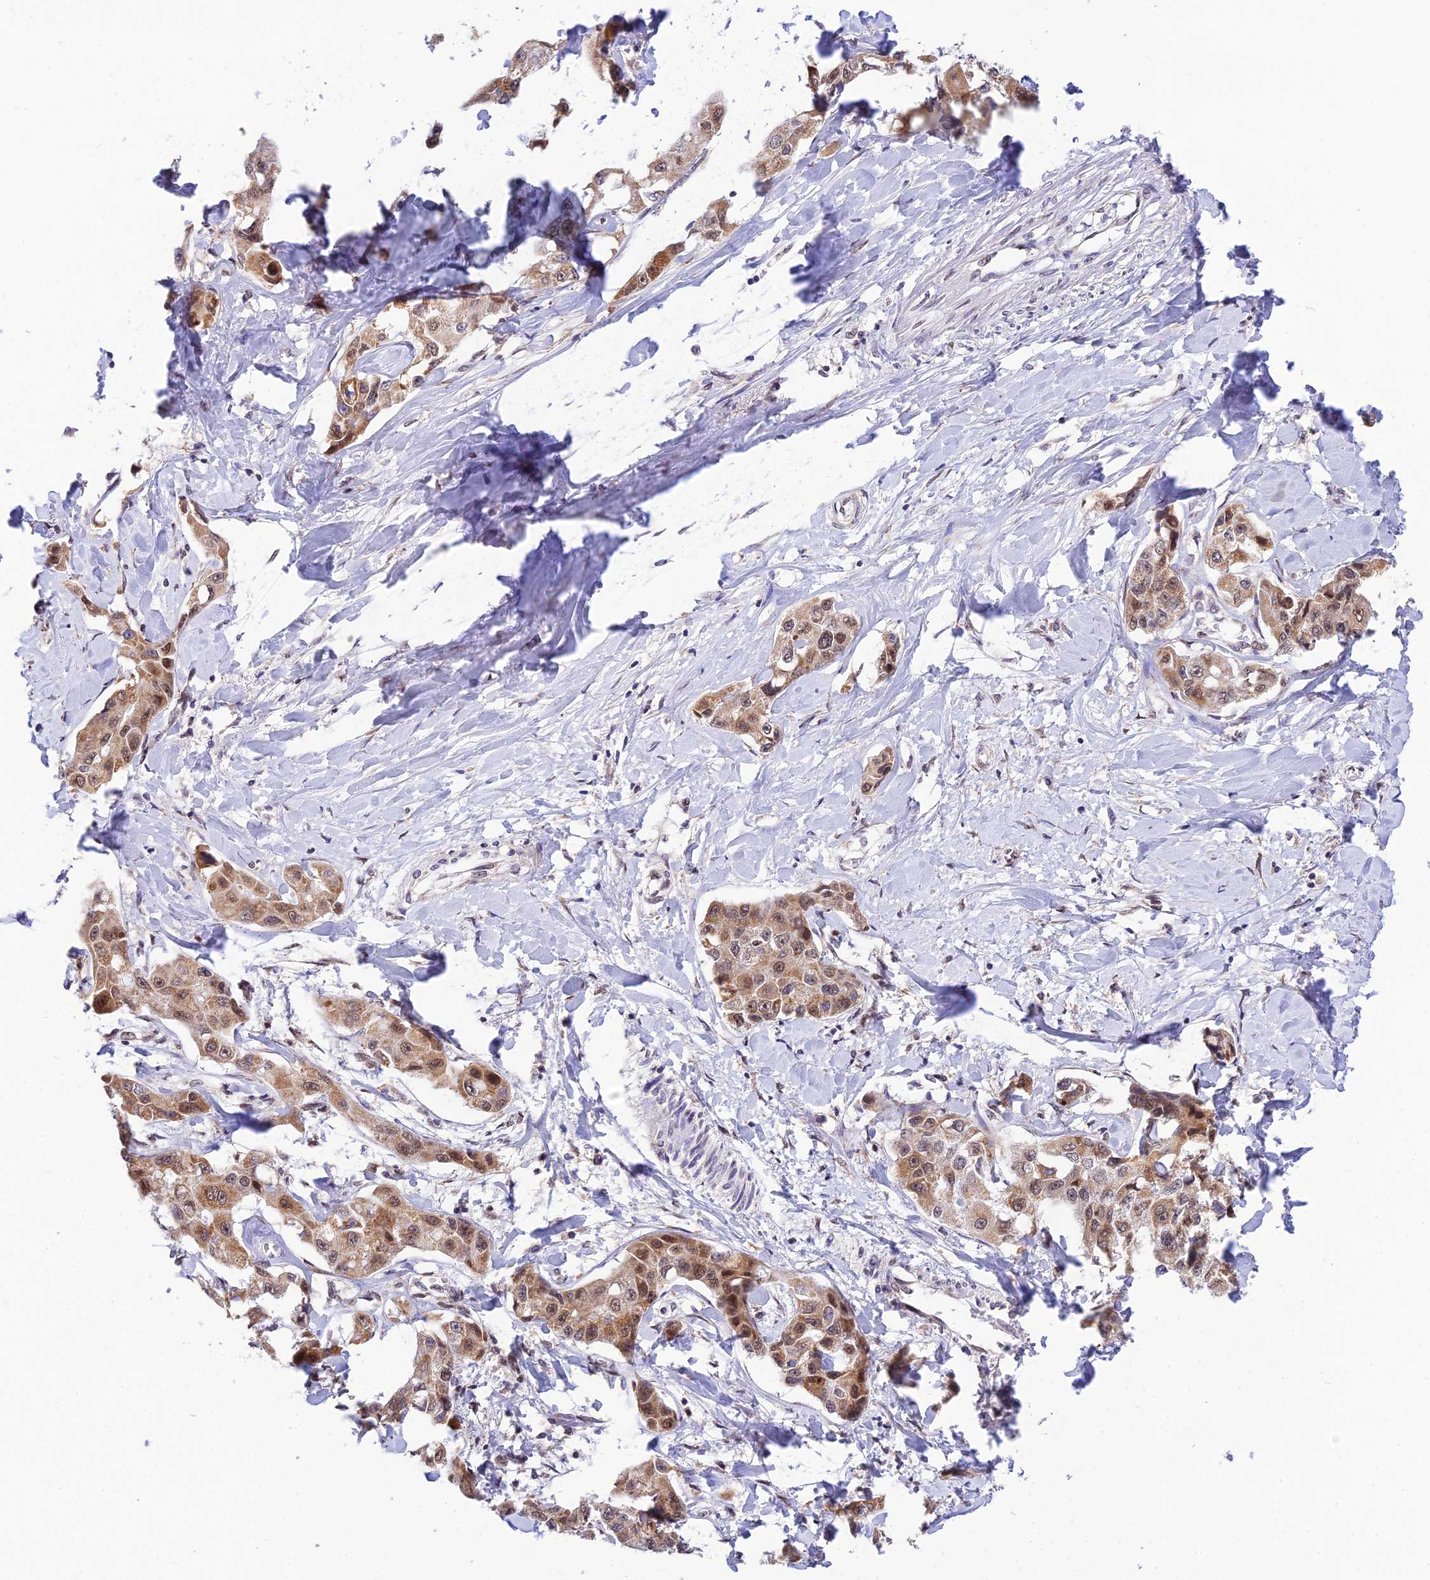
{"staining": {"intensity": "moderate", "quantity": ">75%", "location": "cytoplasmic/membranous,nuclear"}, "tissue": "liver cancer", "cell_type": "Tumor cells", "image_type": "cancer", "snomed": [{"axis": "morphology", "description": "Cholangiocarcinoma"}, {"axis": "topography", "description": "Liver"}], "caption": "Cholangiocarcinoma (liver) was stained to show a protein in brown. There is medium levels of moderate cytoplasmic/membranous and nuclear staining in approximately >75% of tumor cells.", "gene": "C2orf49", "patient": {"sex": "male", "age": 59}}